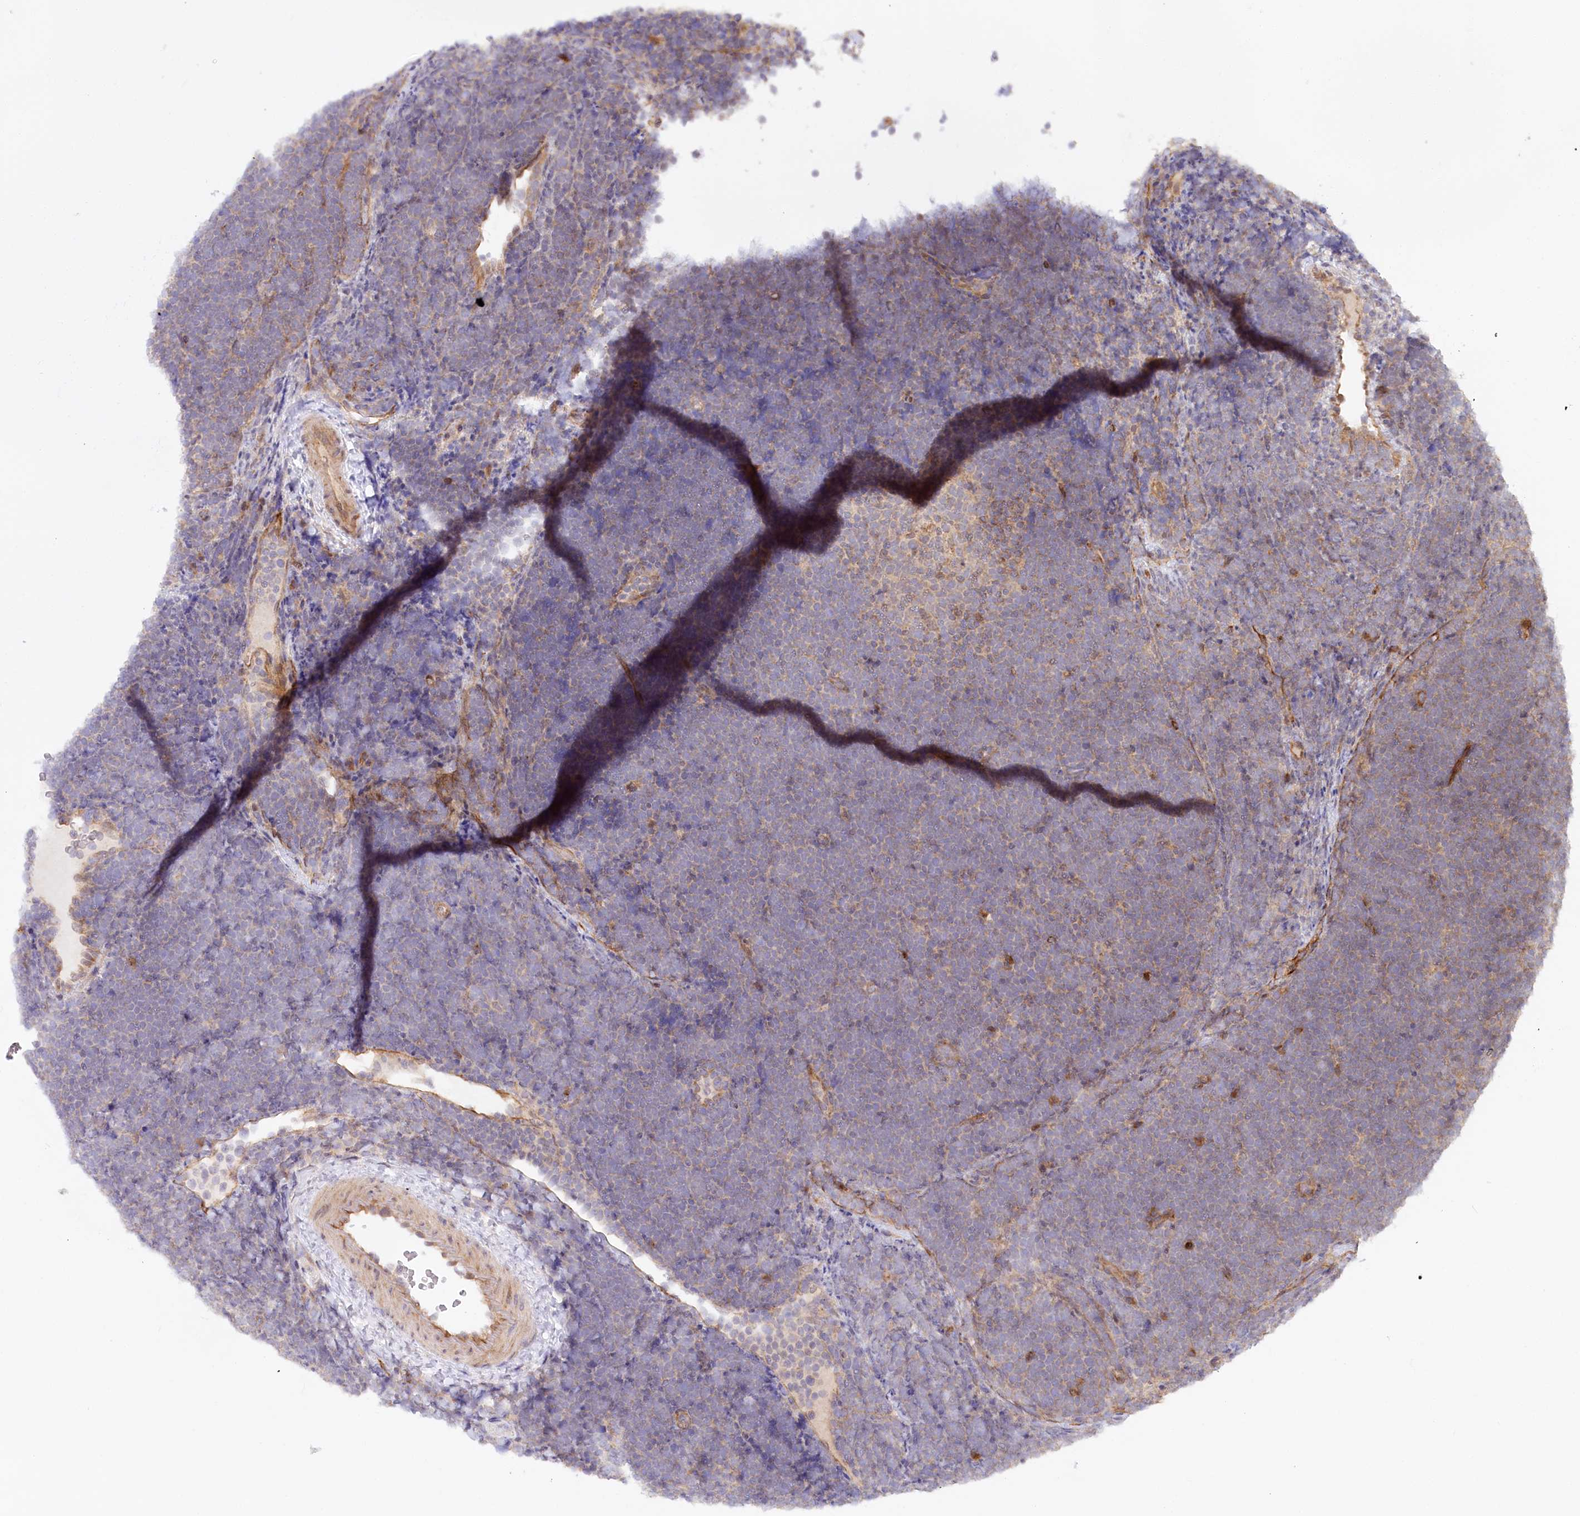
{"staining": {"intensity": "negative", "quantity": "none", "location": "none"}, "tissue": "lymphoma", "cell_type": "Tumor cells", "image_type": "cancer", "snomed": [{"axis": "morphology", "description": "Malignant lymphoma, non-Hodgkin's type, High grade"}, {"axis": "topography", "description": "Lymph node"}], "caption": "Lymphoma was stained to show a protein in brown. There is no significant expression in tumor cells. (DAB immunohistochemistry (IHC), high magnification).", "gene": "CEP70", "patient": {"sex": "male", "age": 13}}